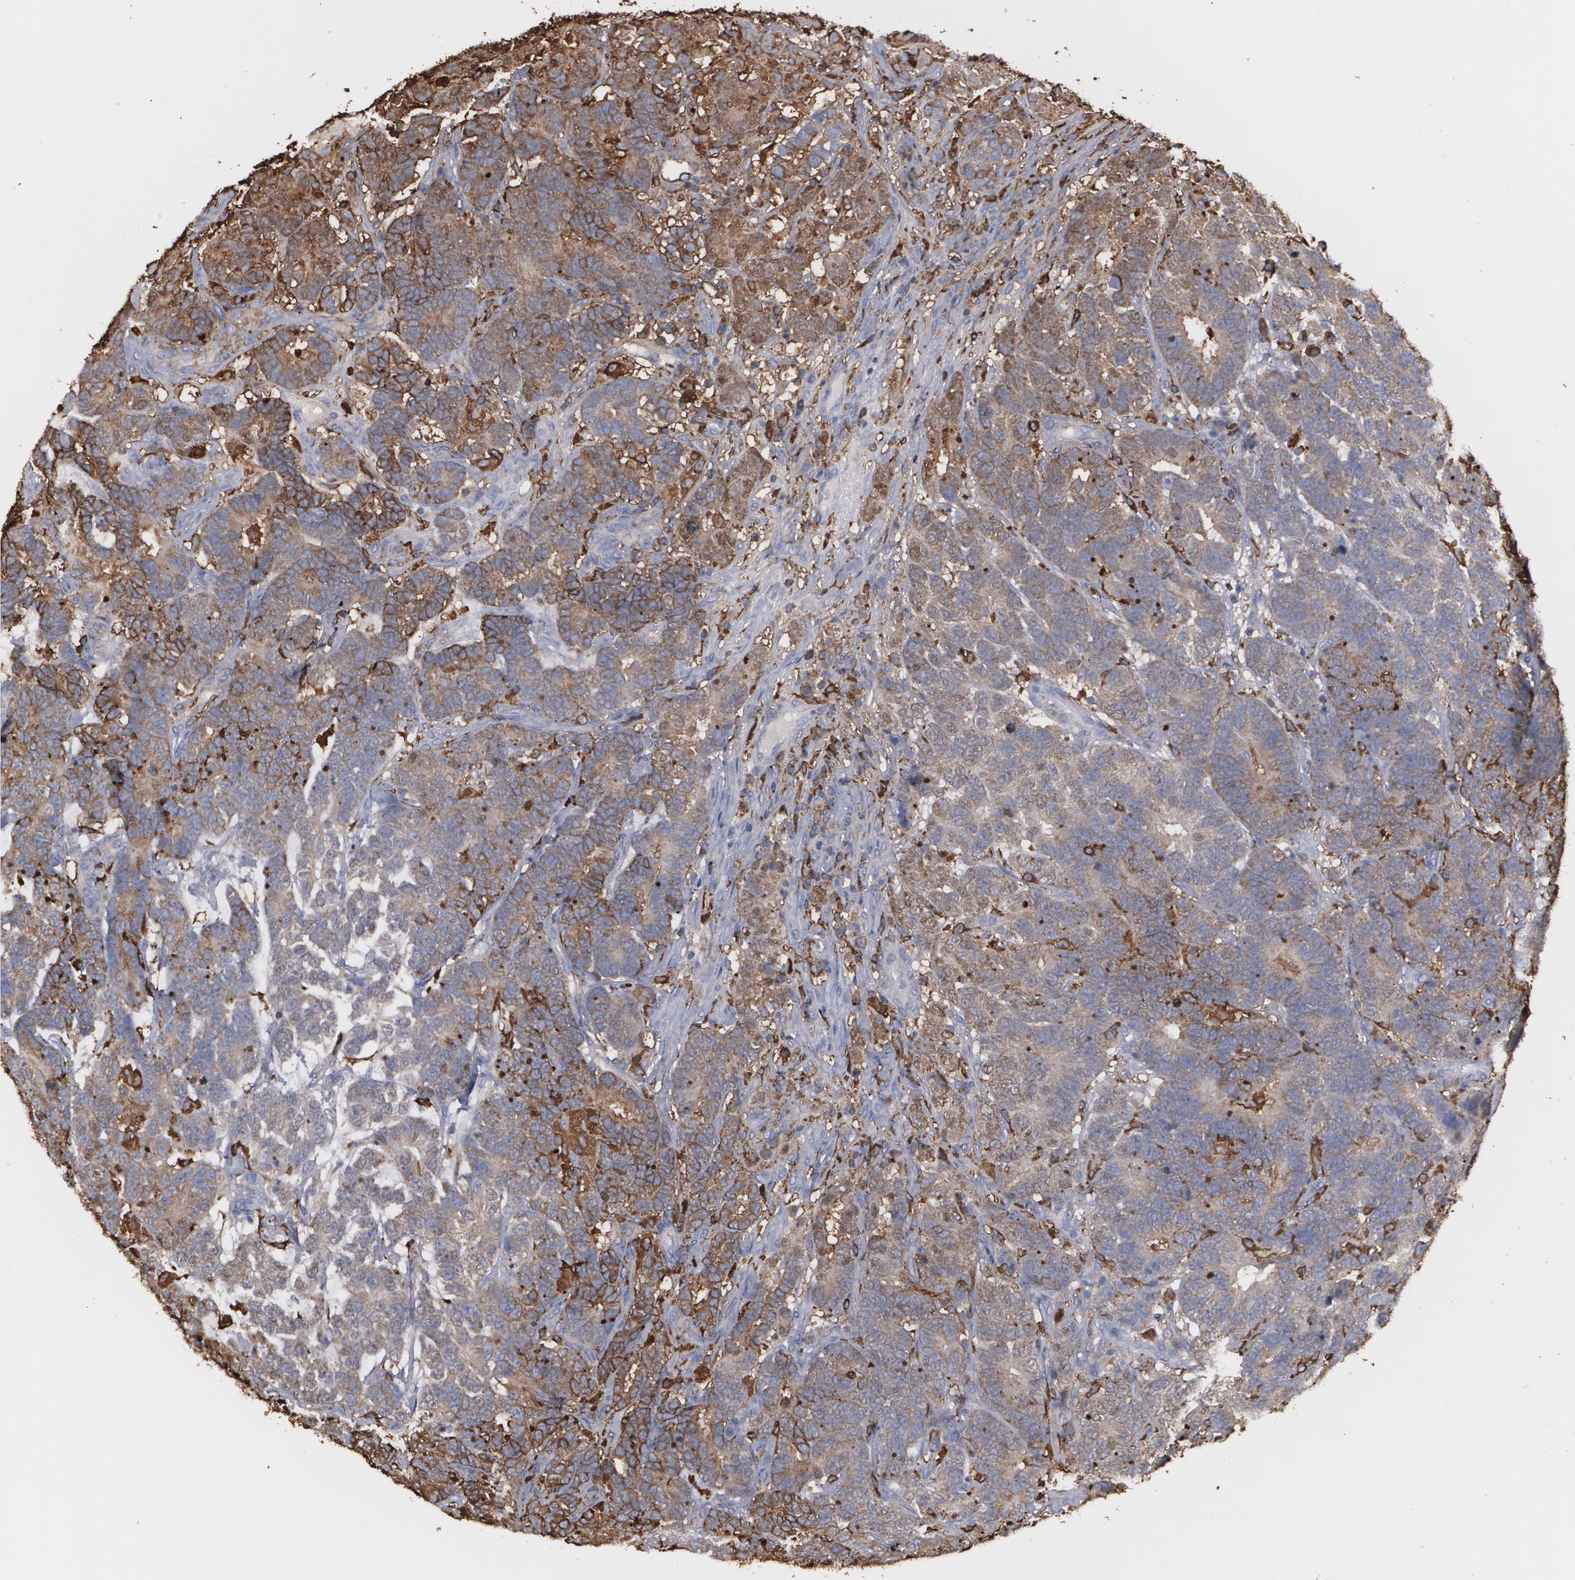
{"staining": {"intensity": "moderate", "quantity": ">75%", "location": "cytoplasmic/membranous"}, "tissue": "testis cancer", "cell_type": "Tumor cells", "image_type": "cancer", "snomed": [{"axis": "morphology", "description": "Carcinoma, Embryonal, NOS"}, {"axis": "topography", "description": "Testis"}], "caption": "Immunohistochemical staining of human testis cancer shows medium levels of moderate cytoplasmic/membranous protein expression in approximately >75% of tumor cells. Using DAB (3,3'-diaminobenzidine) (brown) and hematoxylin (blue) stains, captured at high magnification using brightfield microscopy.", "gene": "ODC1", "patient": {"sex": "male", "age": 26}}